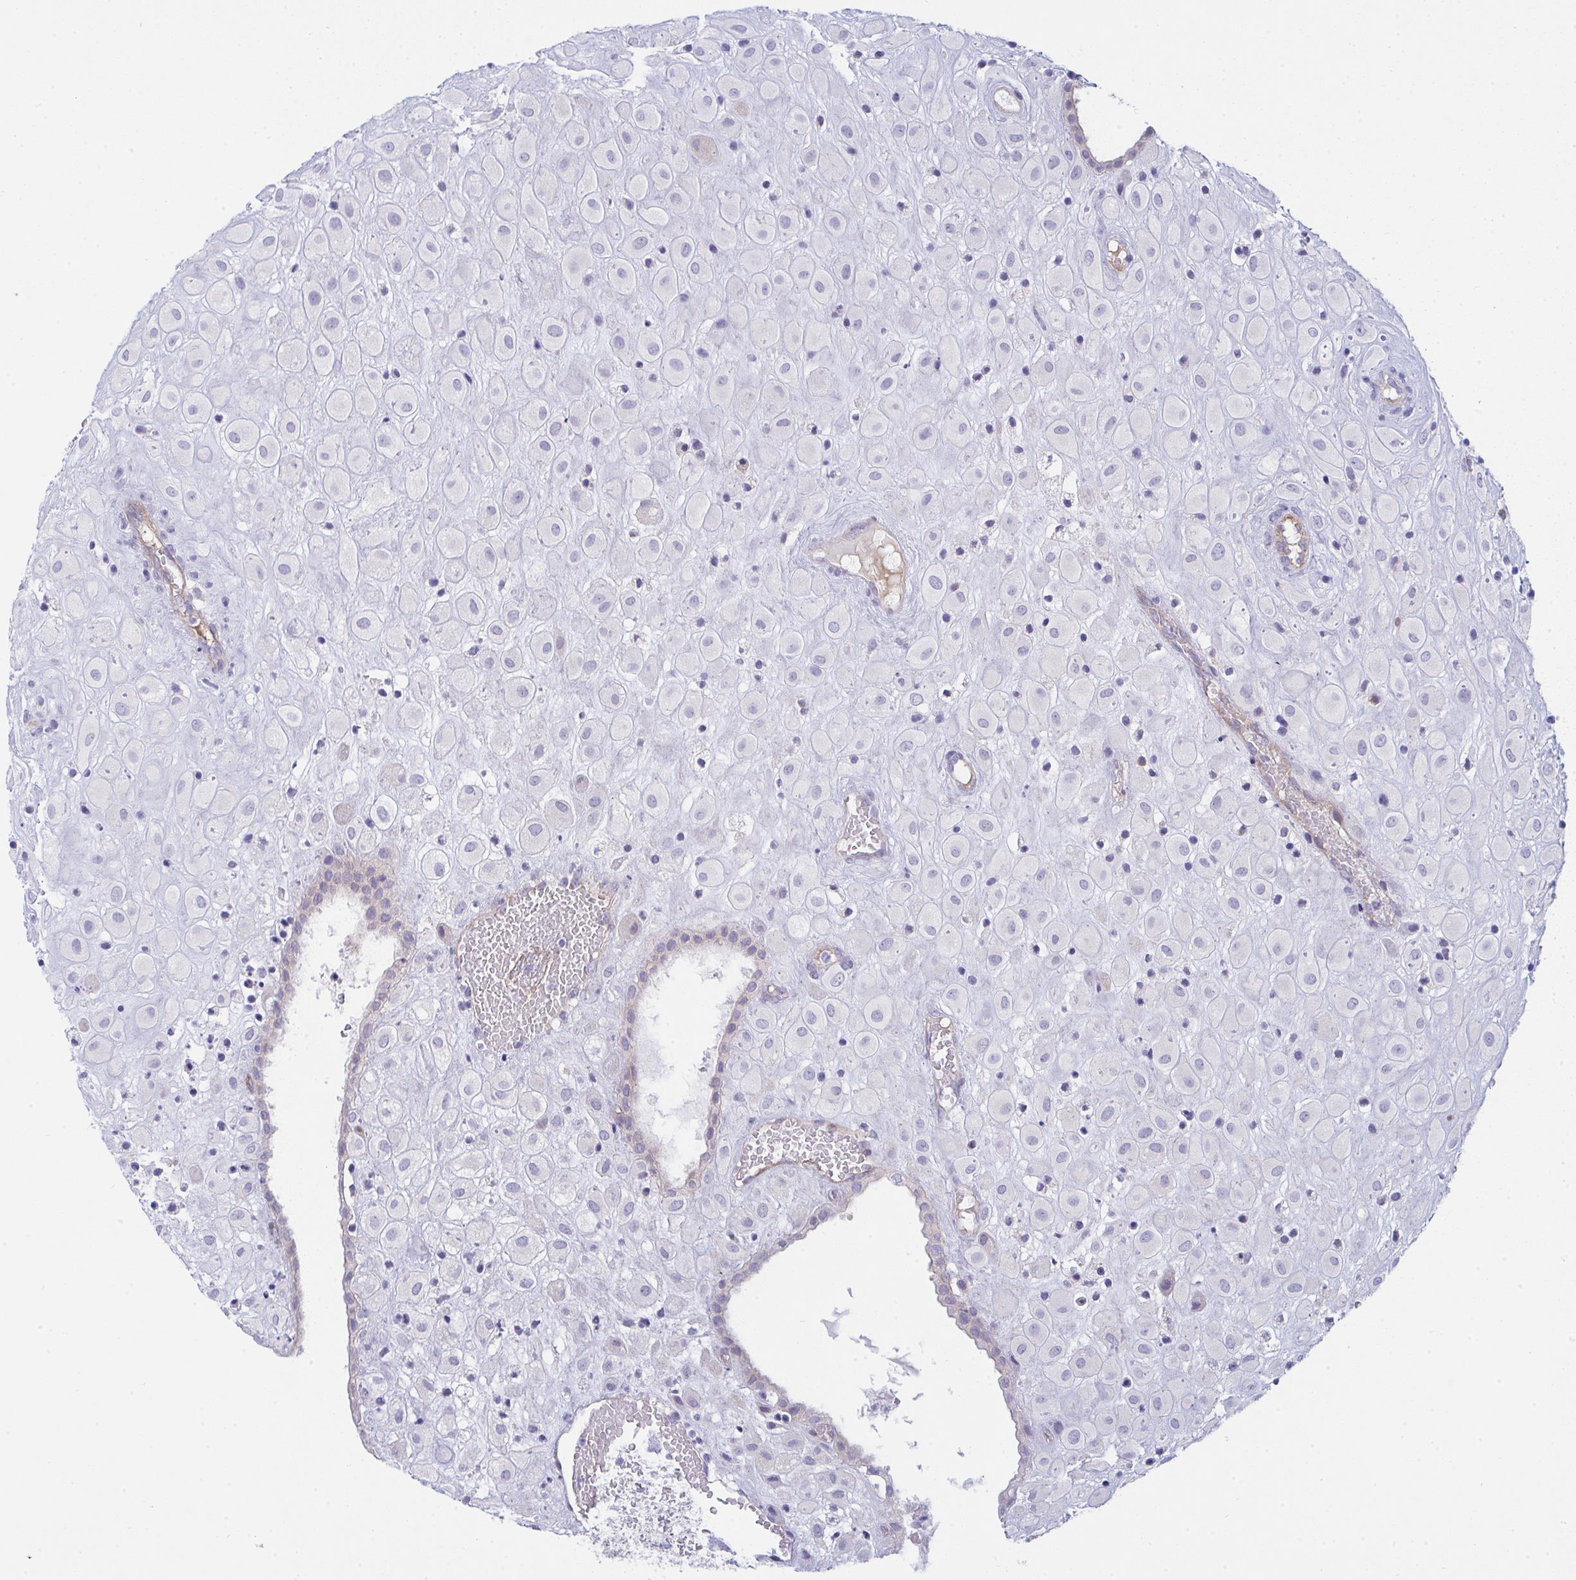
{"staining": {"intensity": "negative", "quantity": "none", "location": "none"}, "tissue": "placenta", "cell_type": "Decidual cells", "image_type": "normal", "snomed": [{"axis": "morphology", "description": "Normal tissue, NOS"}, {"axis": "topography", "description": "Placenta"}], "caption": "DAB (3,3'-diaminobenzidine) immunohistochemical staining of benign human placenta reveals no significant positivity in decidual cells.", "gene": "GAB1", "patient": {"sex": "female", "age": 24}}